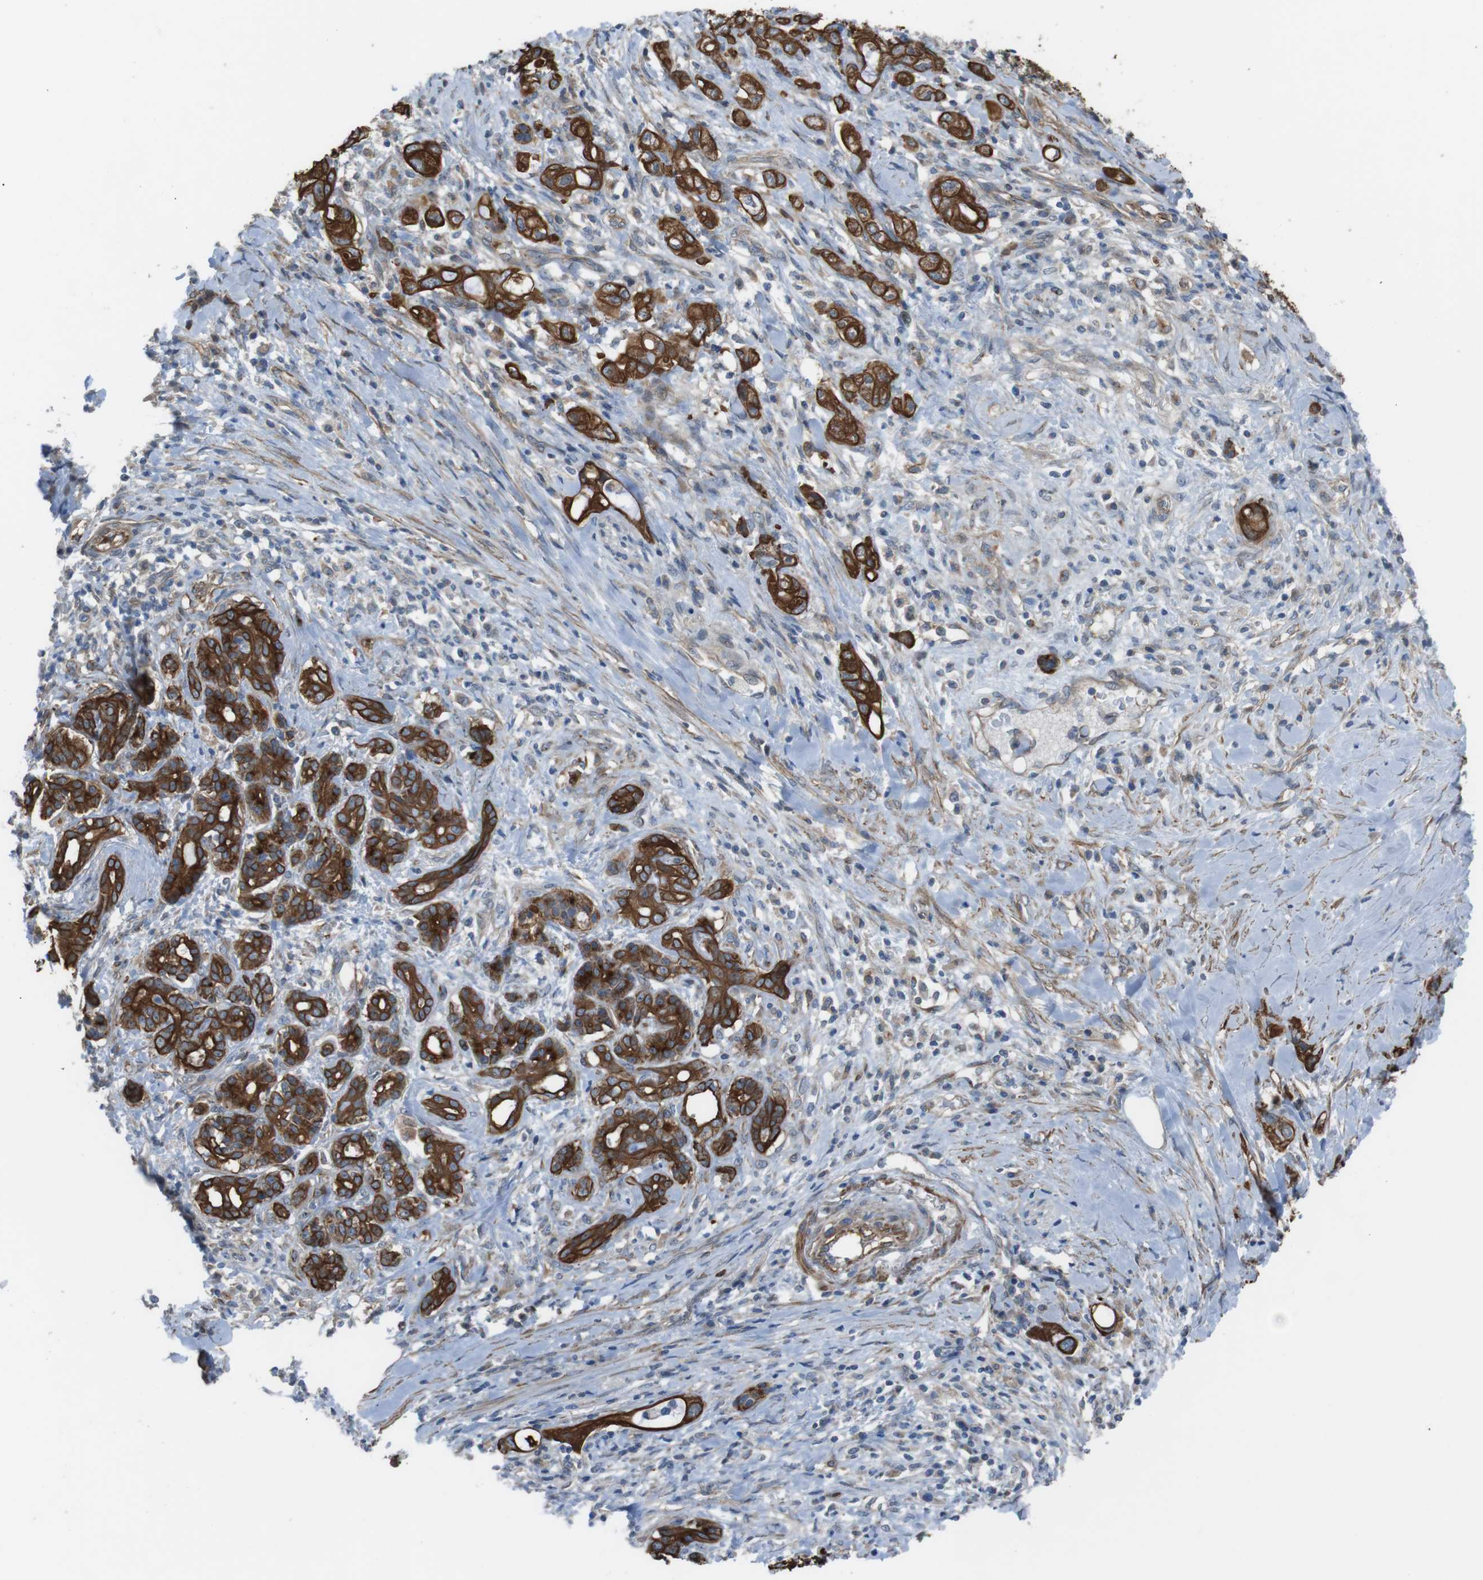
{"staining": {"intensity": "strong", "quantity": ">75%", "location": "cytoplasmic/membranous"}, "tissue": "pancreatic cancer", "cell_type": "Tumor cells", "image_type": "cancer", "snomed": [{"axis": "morphology", "description": "Adenocarcinoma, NOS"}, {"axis": "topography", "description": "Pancreas"}], "caption": "Brown immunohistochemical staining in adenocarcinoma (pancreatic) reveals strong cytoplasmic/membranous staining in approximately >75% of tumor cells. (DAB (3,3'-diaminobenzidine) IHC with brightfield microscopy, high magnification).", "gene": "FAM174B", "patient": {"sex": "female", "age": 56}}